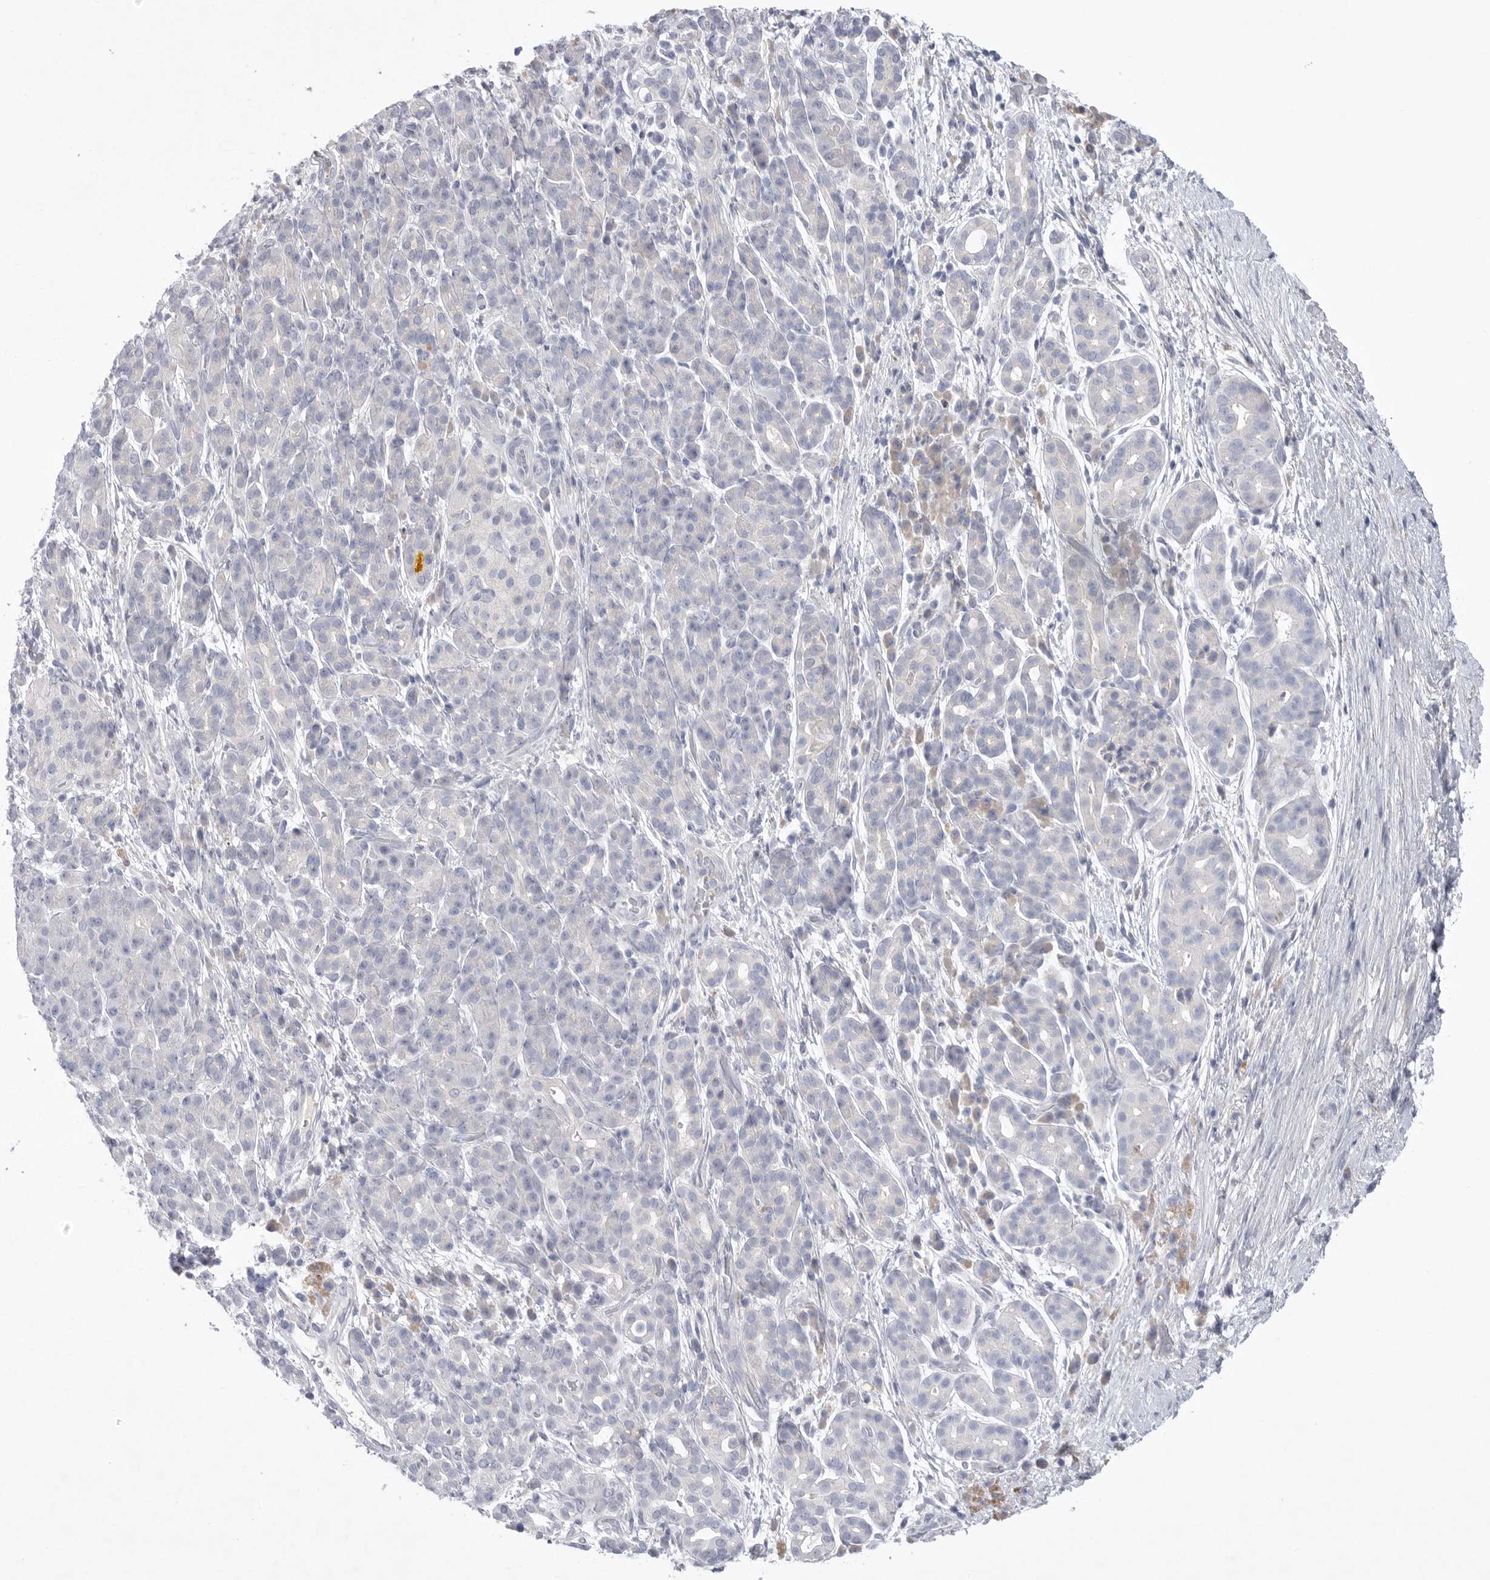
{"staining": {"intensity": "negative", "quantity": "none", "location": "none"}, "tissue": "pancreatic cancer", "cell_type": "Tumor cells", "image_type": "cancer", "snomed": [{"axis": "morphology", "description": "Adenocarcinoma, NOS"}, {"axis": "topography", "description": "Pancreas"}], "caption": "DAB (3,3'-diaminobenzidine) immunohistochemical staining of pancreatic cancer (adenocarcinoma) demonstrates no significant staining in tumor cells.", "gene": "CAMK2B", "patient": {"sex": "male", "age": 72}}